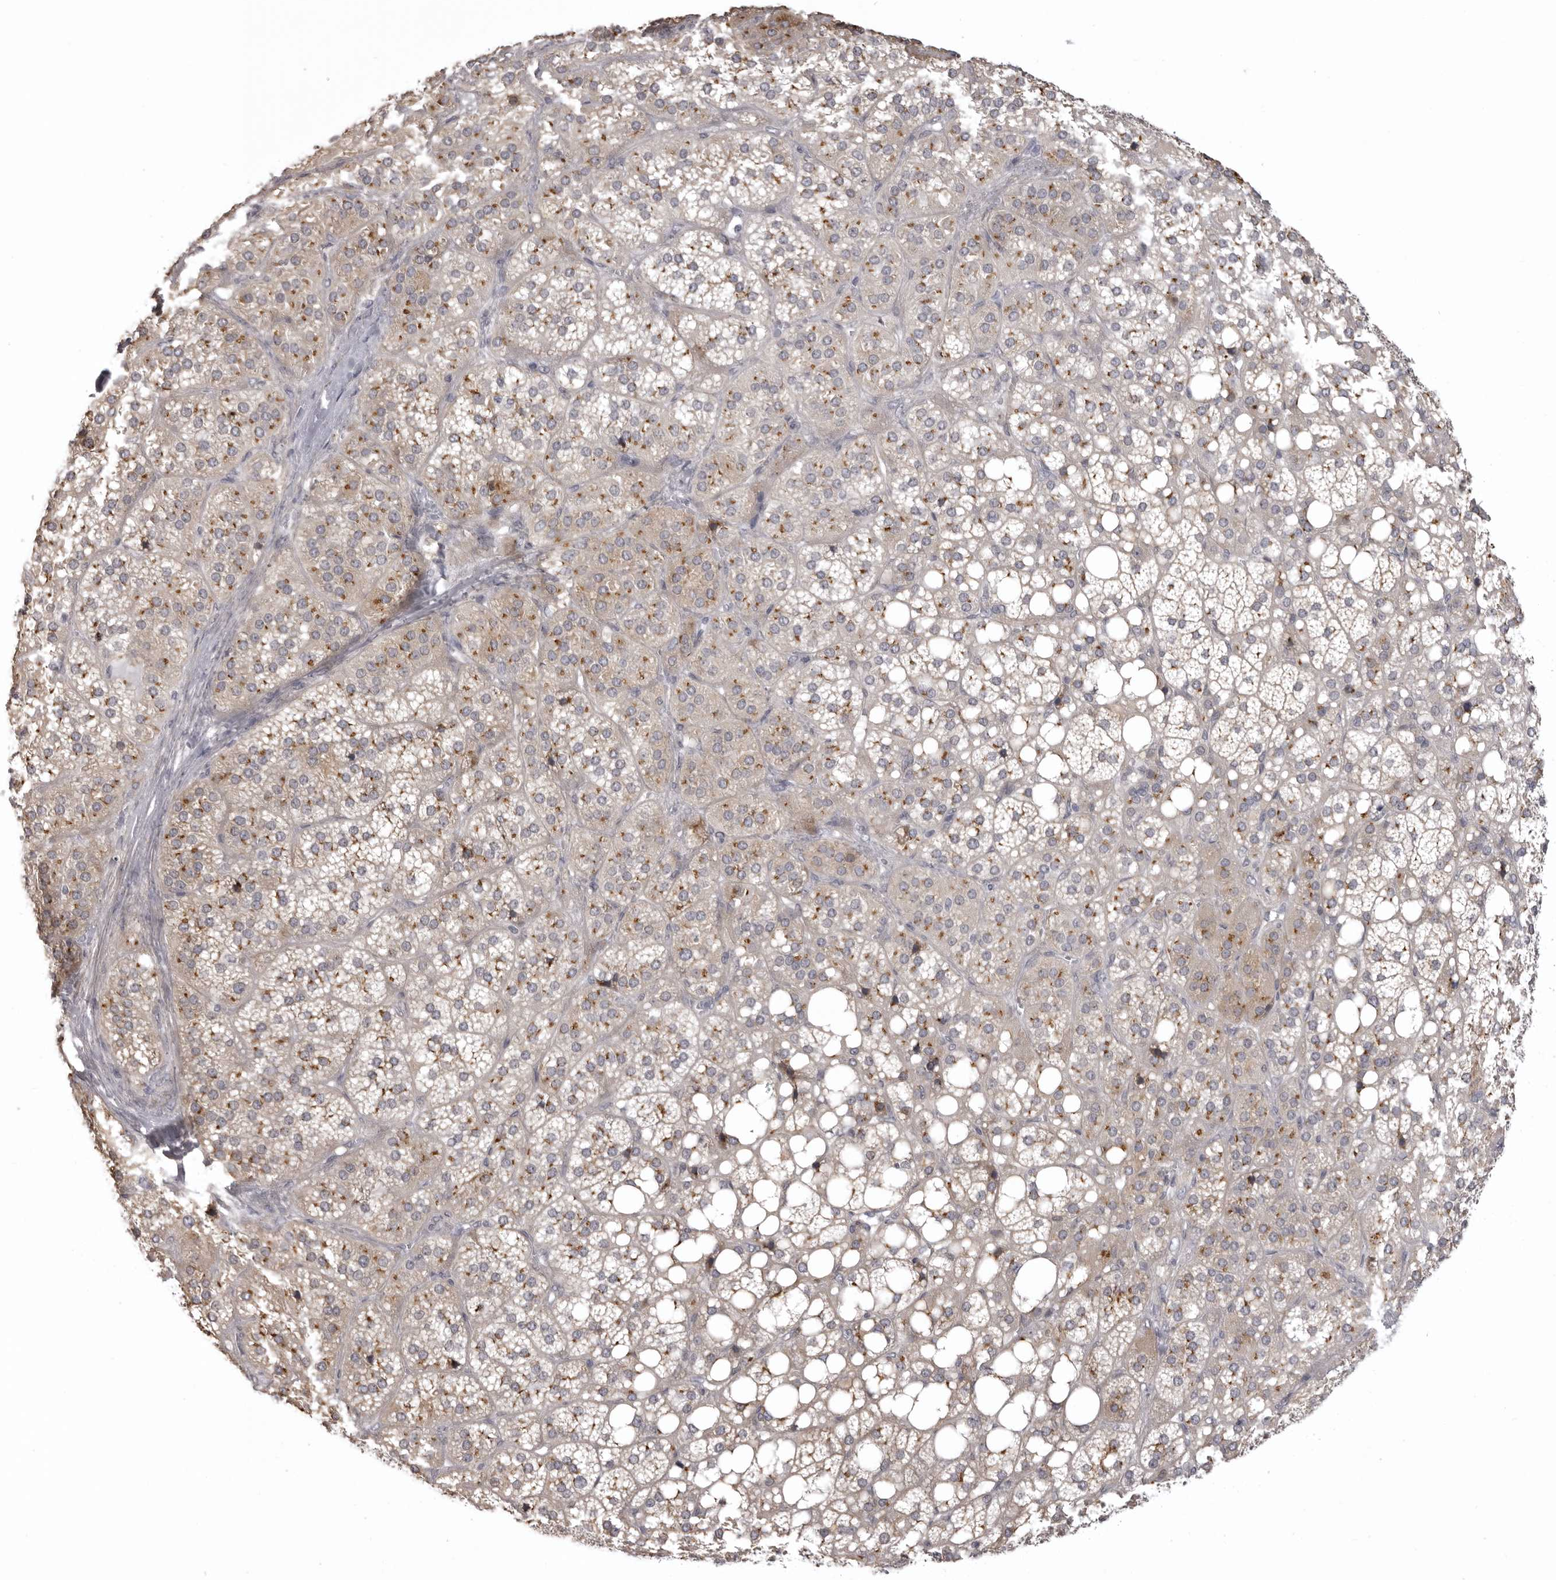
{"staining": {"intensity": "moderate", "quantity": ">75%", "location": "cytoplasmic/membranous"}, "tissue": "adrenal gland", "cell_type": "Glandular cells", "image_type": "normal", "snomed": [{"axis": "morphology", "description": "Normal tissue, NOS"}, {"axis": "topography", "description": "Adrenal gland"}], "caption": "Normal adrenal gland reveals moderate cytoplasmic/membranous positivity in about >75% of glandular cells, visualized by immunohistochemistry.", "gene": "NCEH1", "patient": {"sex": "female", "age": 59}}